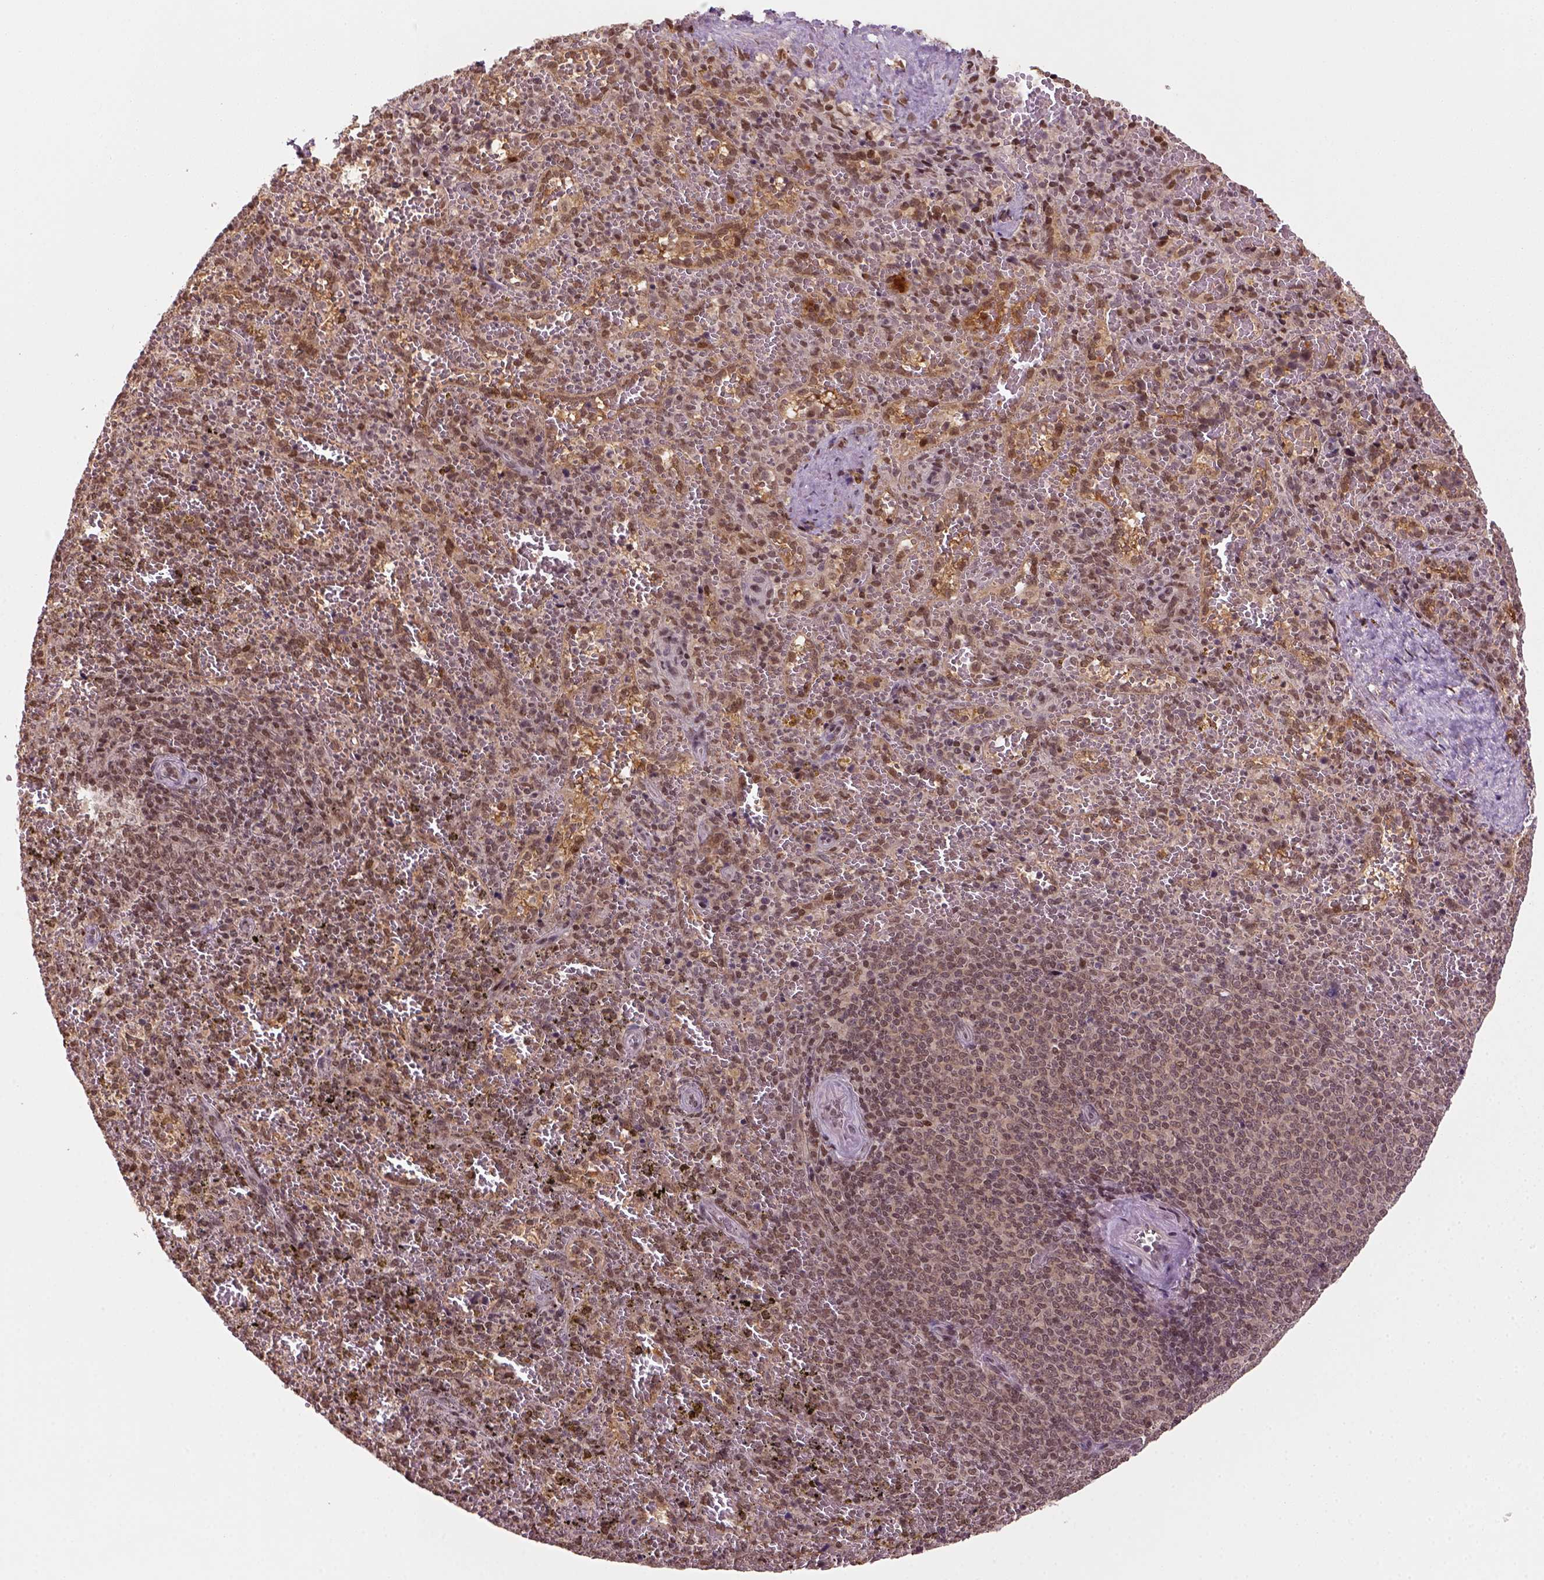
{"staining": {"intensity": "moderate", "quantity": ">75%", "location": "nuclear"}, "tissue": "spleen", "cell_type": "Cells in red pulp", "image_type": "normal", "snomed": [{"axis": "morphology", "description": "Normal tissue, NOS"}, {"axis": "topography", "description": "Spleen"}], "caption": "Immunohistochemical staining of unremarkable spleen exhibits >75% levels of moderate nuclear protein staining in about >75% of cells in red pulp.", "gene": "GOT1", "patient": {"sex": "female", "age": 50}}